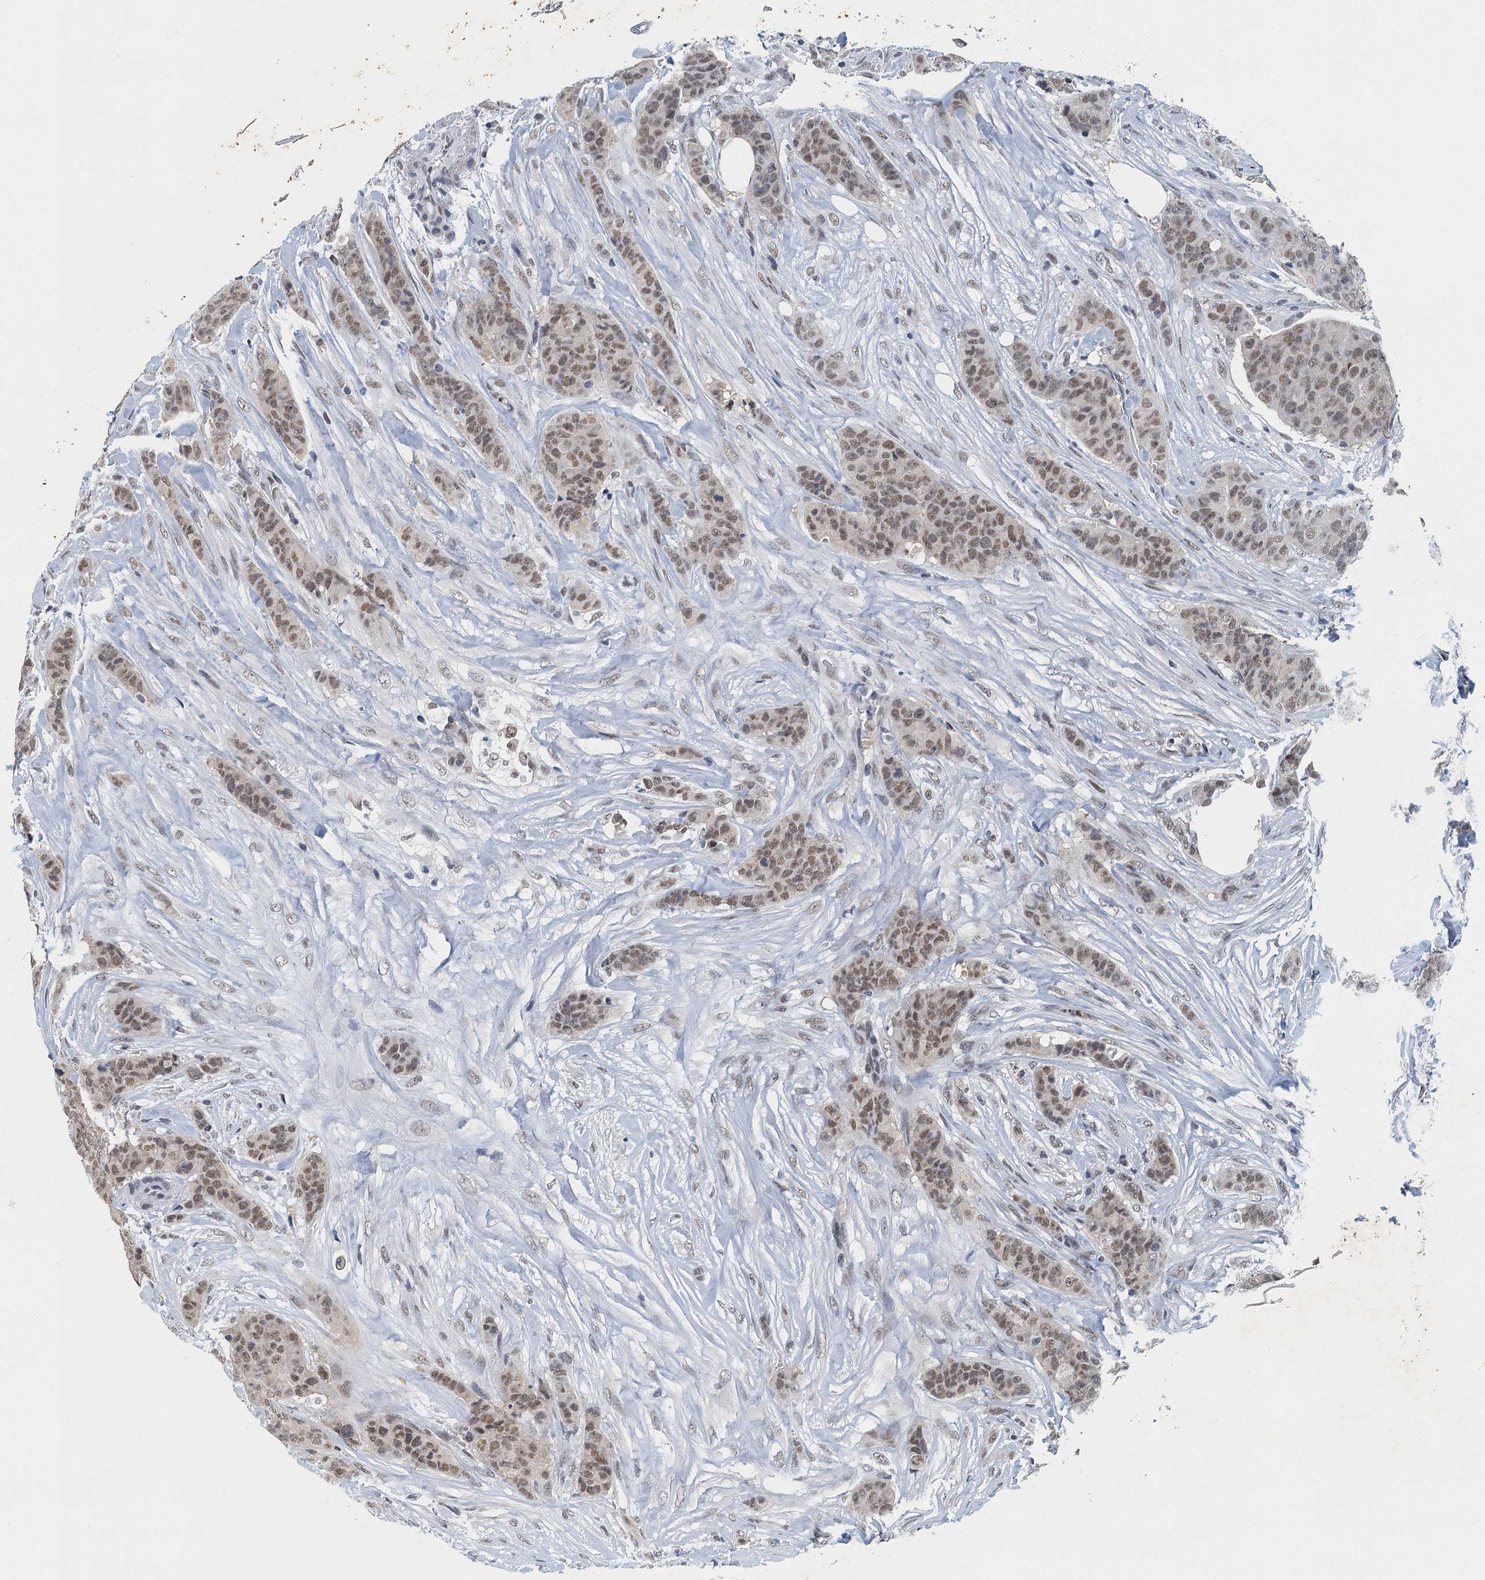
{"staining": {"intensity": "moderate", "quantity": ">75%", "location": "nuclear"}, "tissue": "breast cancer", "cell_type": "Tumor cells", "image_type": "cancer", "snomed": [{"axis": "morphology", "description": "Duct carcinoma"}, {"axis": "topography", "description": "Breast"}], "caption": "Immunohistochemistry of human breast intraductal carcinoma shows medium levels of moderate nuclear positivity in about >75% of tumor cells.", "gene": "GADL1", "patient": {"sex": "female", "age": 40}}